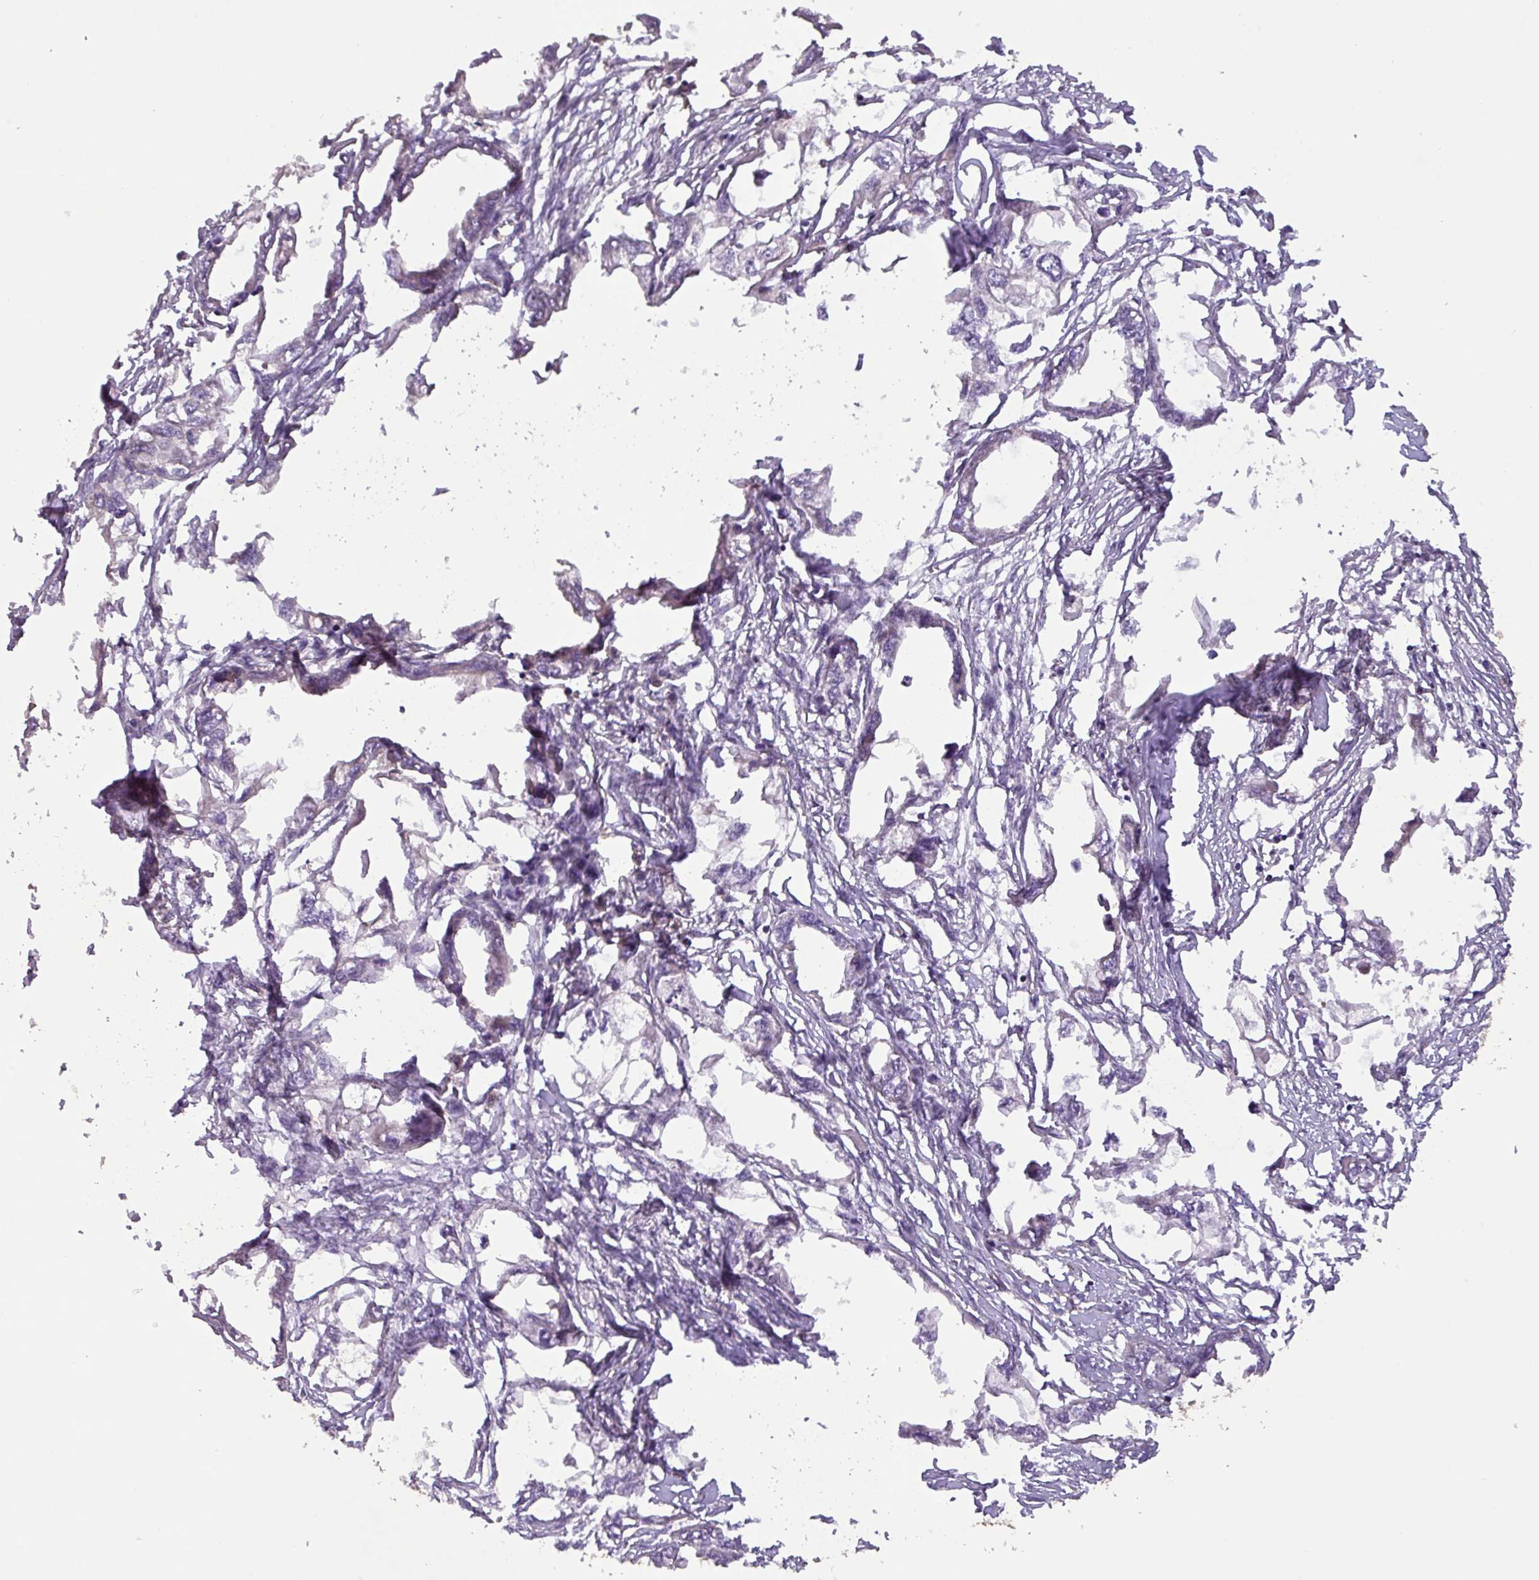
{"staining": {"intensity": "negative", "quantity": "none", "location": "none"}, "tissue": "endometrial cancer", "cell_type": "Tumor cells", "image_type": "cancer", "snomed": [{"axis": "morphology", "description": "Adenocarcinoma, NOS"}, {"axis": "morphology", "description": "Adenocarcinoma, metastatic, NOS"}, {"axis": "topography", "description": "Adipose tissue"}, {"axis": "topography", "description": "Endometrium"}], "caption": "The image exhibits no significant expression in tumor cells of endometrial adenocarcinoma.", "gene": "PTPRQ", "patient": {"sex": "female", "age": 67}}